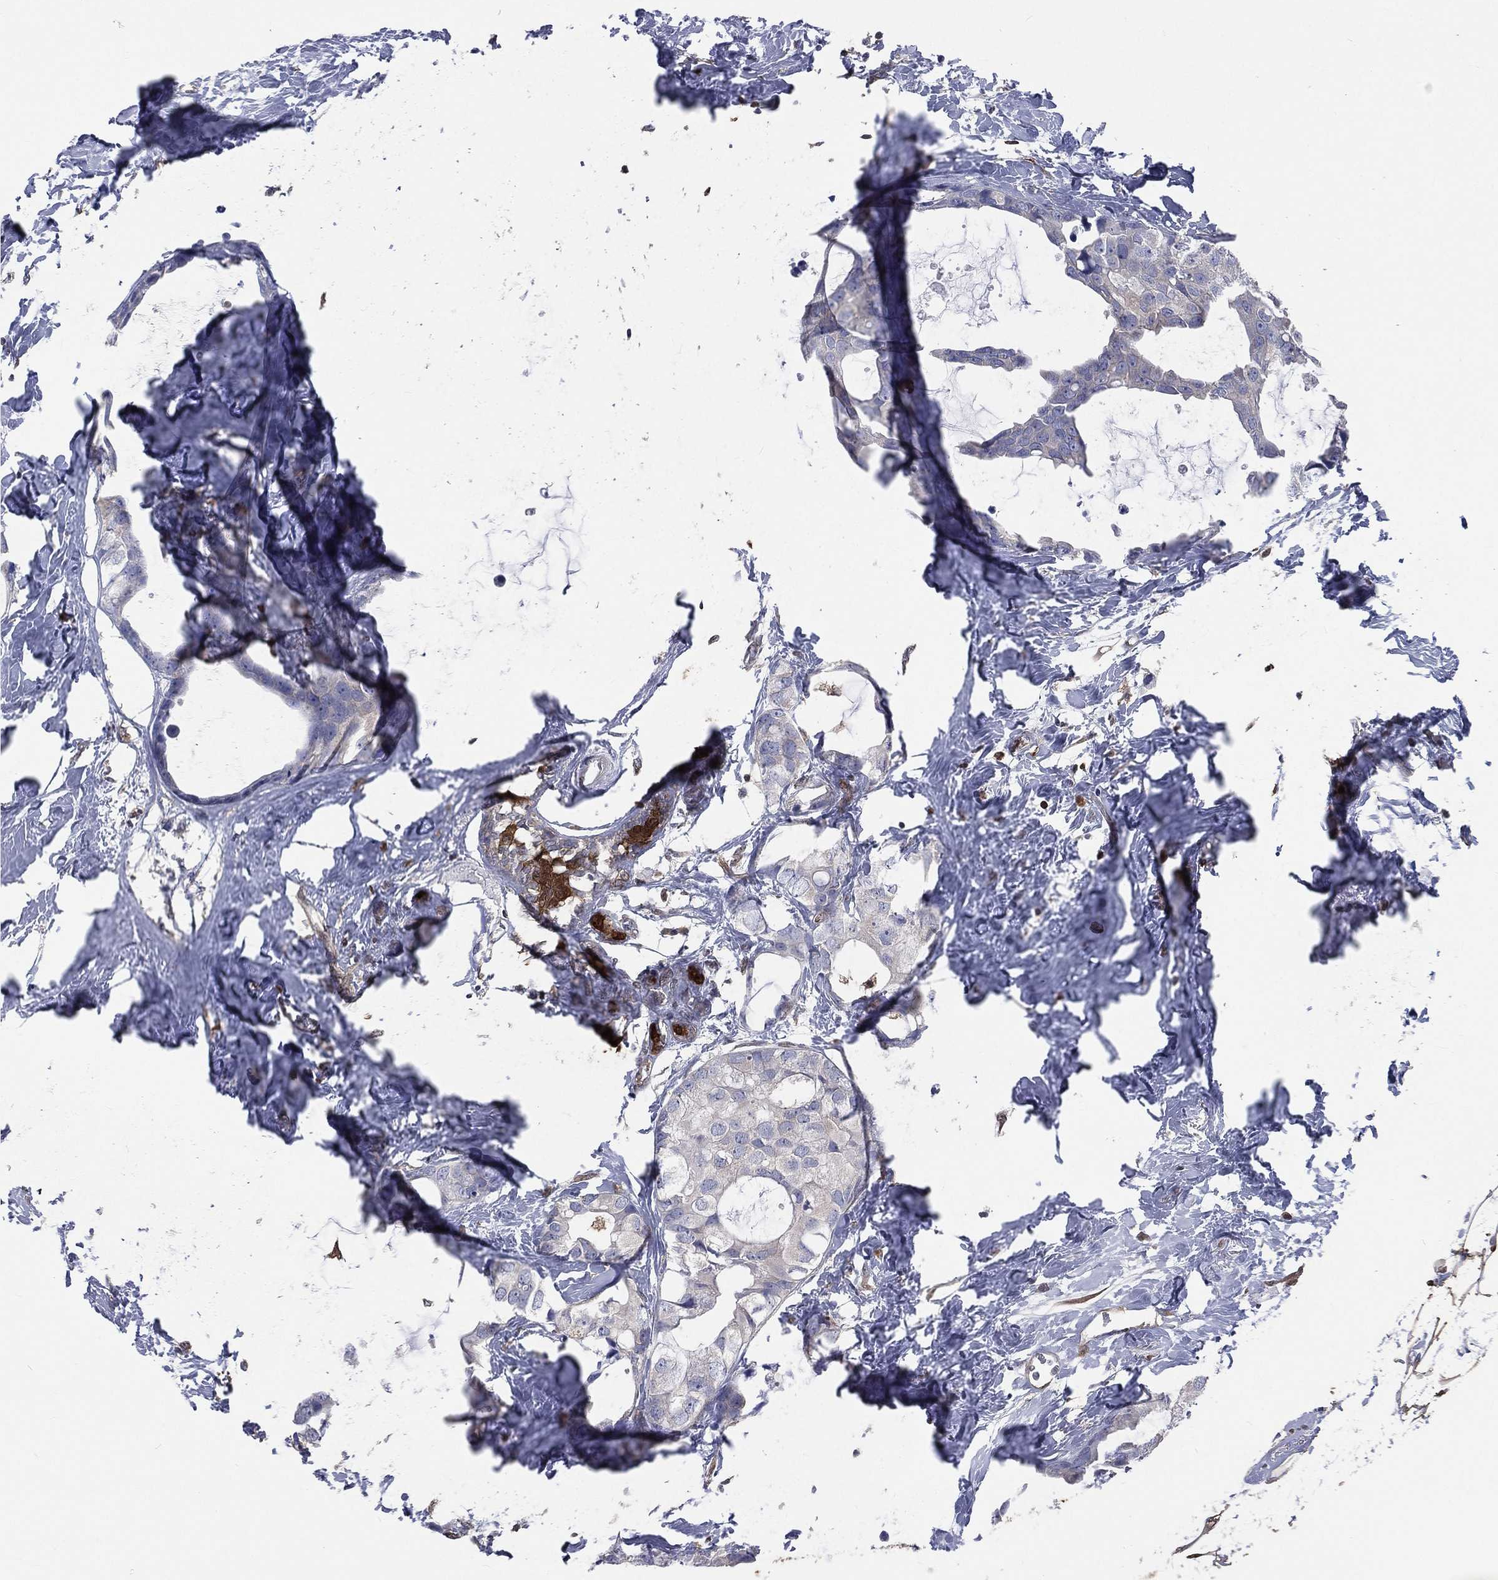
{"staining": {"intensity": "negative", "quantity": "none", "location": "none"}, "tissue": "breast cancer", "cell_type": "Tumor cells", "image_type": "cancer", "snomed": [{"axis": "morphology", "description": "Duct carcinoma"}, {"axis": "topography", "description": "Breast"}], "caption": "Immunohistochemistry photomicrograph of breast cancer stained for a protein (brown), which displays no expression in tumor cells.", "gene": "TBC1D2", "patient": {"sex": "female", "age": 45}}